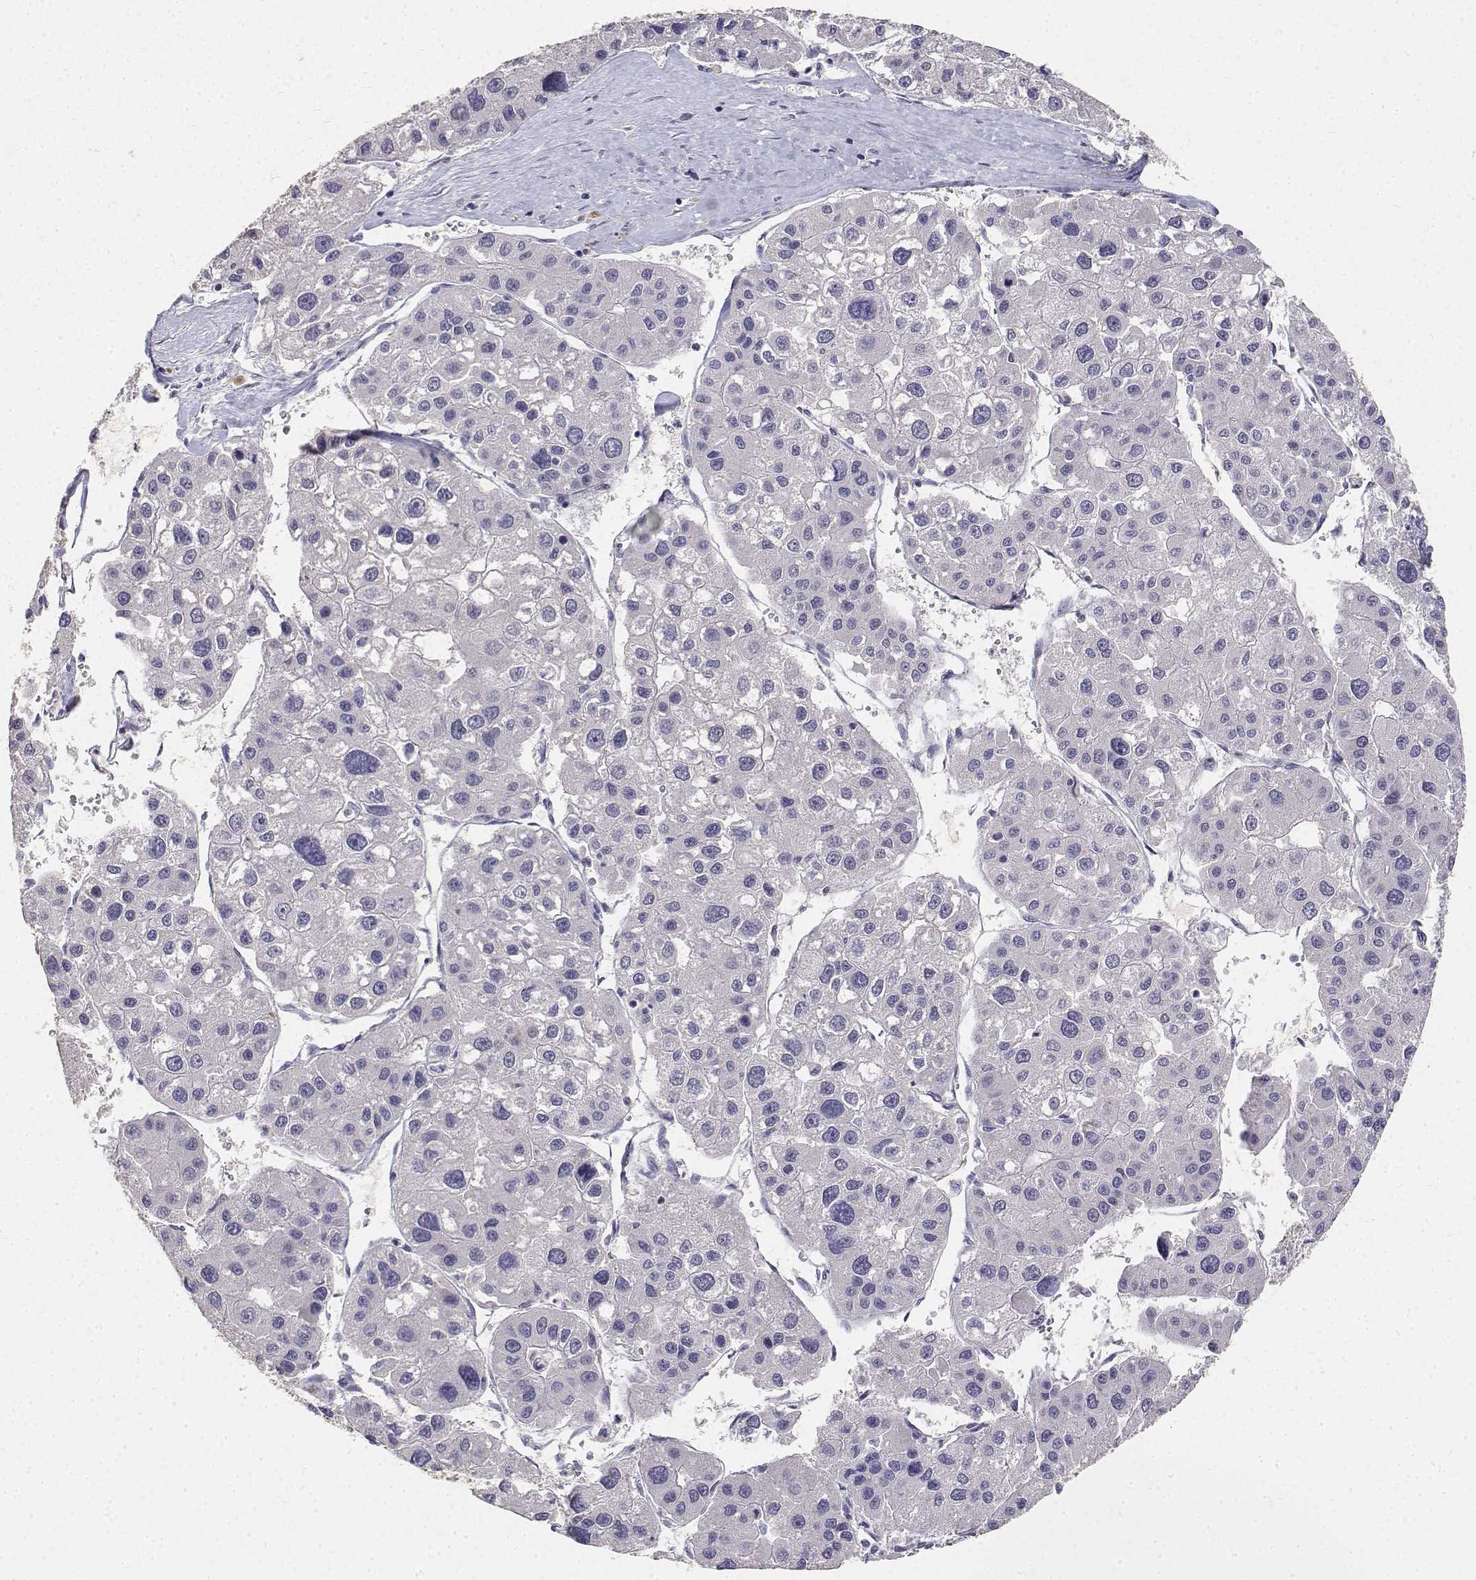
{"staining": {"intensity": "negative", "quantity": "none", "location": "none"}, "tissue": "liver cancer", "cell_type": "Tumor cells", "image_type": "cancer", "snomed": [{"axis": "morphology", "description": "Carcinoma, Hepatocellular, NOS"}, {"axis": "topography", "description": "Liver"}], "caption": "DAB (3,3'-diaminobenzidine) immunohistochemical staining of hepatocellular carcinoma (liver) demonstrates no significant positivity in tumor cells.", "gene": "PAEP", "patient": {"sex": "male", "age": 73}}